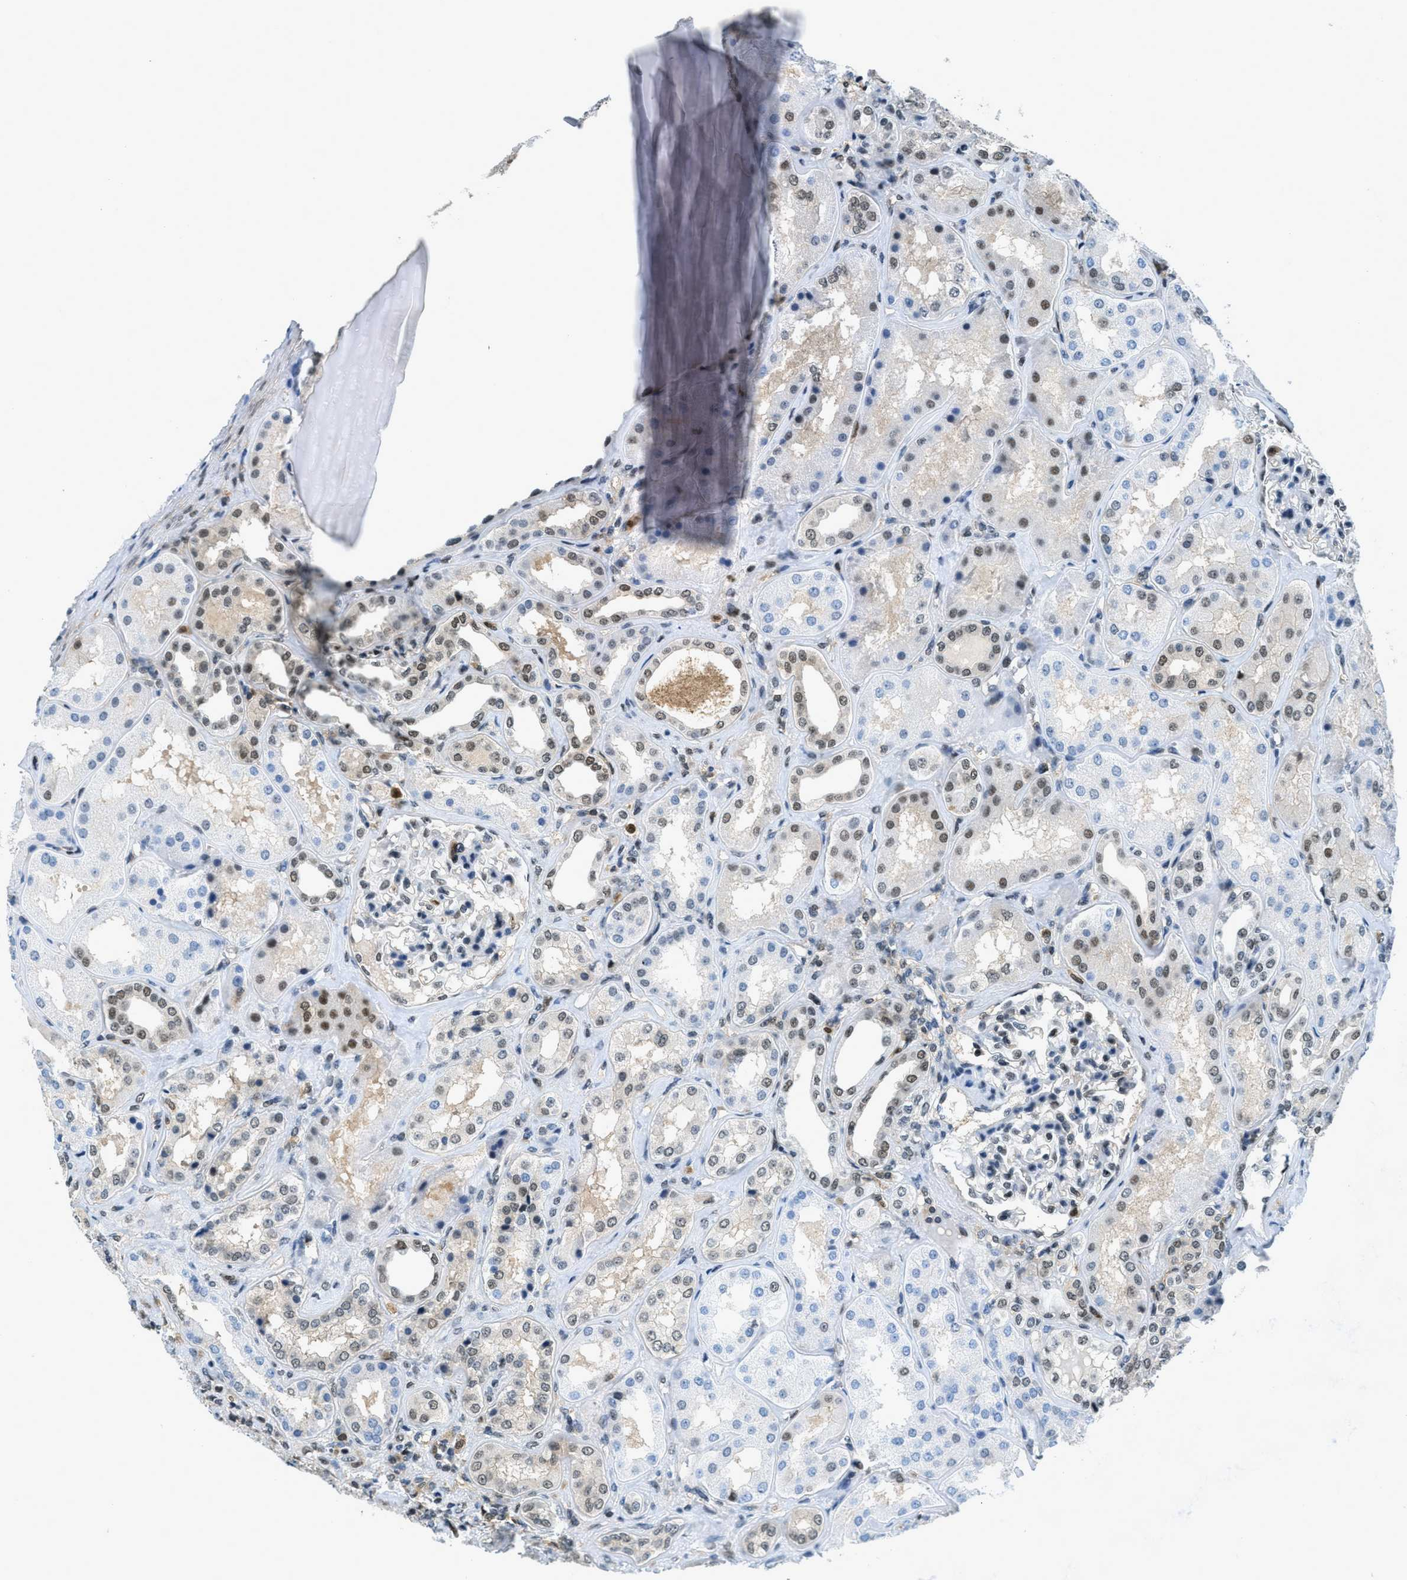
{"staining": {"intensity": "moderate", "quantity": "25%-75%", "location": "nuclear"}, "tissue": "kidney", "cell_type": "Cells in glomeruli", "image_type": "normal", "snomed": [{"axis": "morphology", "description": "Normal tissue, NOS"}, {"axis": "topography", "description": "Kidney"}], "caption": "Cells in glomeruli exhibit moderate nuclear staining in about 25%-75% of cells in normal kidney. The staining was performed using DAB, with brown indicating positive protein expression. Nuclei are stained blue with hematoxylin.", "gene": "OGFR", "patient": {"sex": "female", "age": 56}}